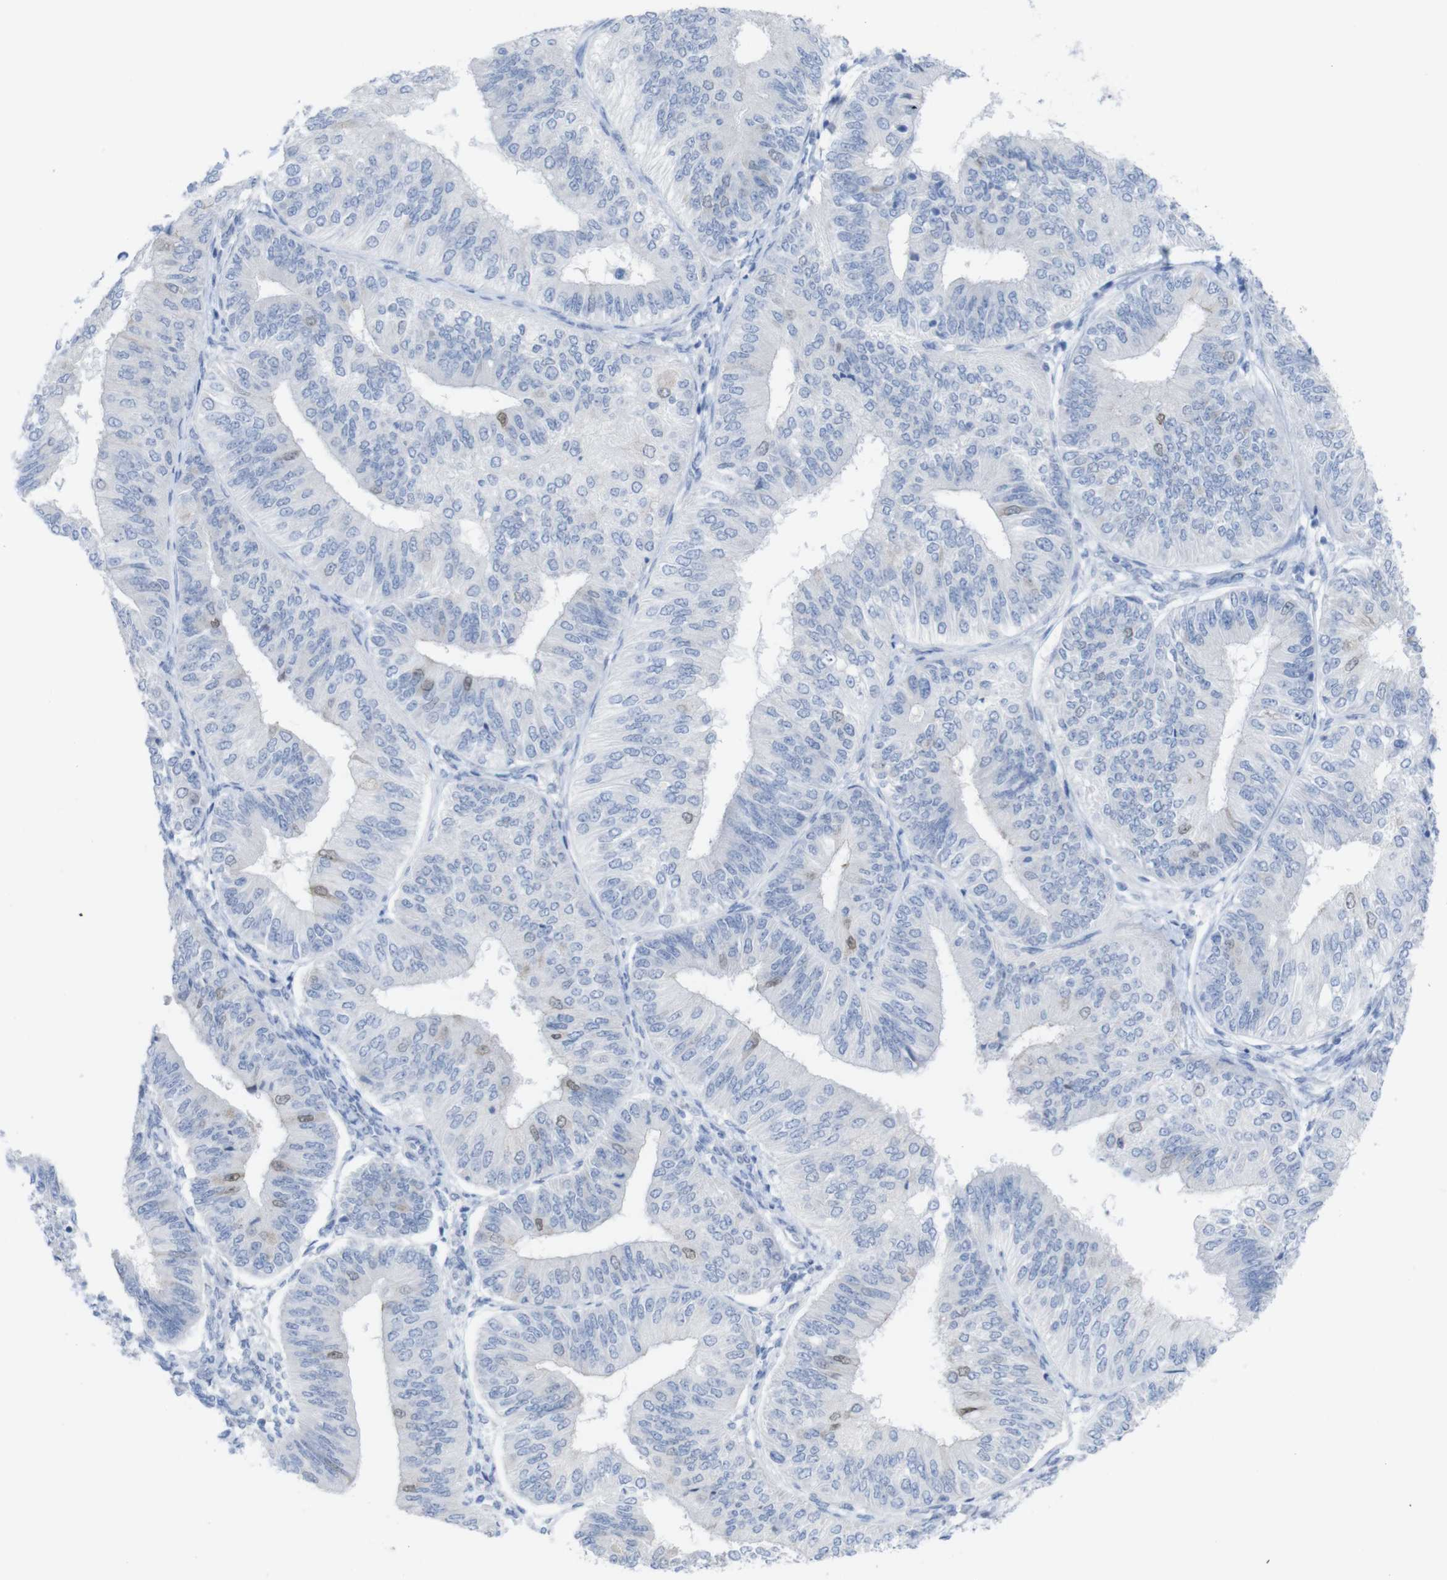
{"staining": {"intensity": "weak", "quantity": "<25%", "location": "nuclear"}, "tissue": "endometrial cancer", "cell_type": "Tumor cells", "image_type": "cancer", "snomed": [{"axis": "morphology", "description": "Adenocarcinoma, NOS"}, {"axis": "topography", "description": "Endometrium"}], "caption": "Tumor cells show no significant protein positivity in endometrial cancer. (DAB (3,3'-diaminobenzidine) IHC, high magnification).", "gene": "PNMA1", "patient": {"sex": "female", "age": 58}}